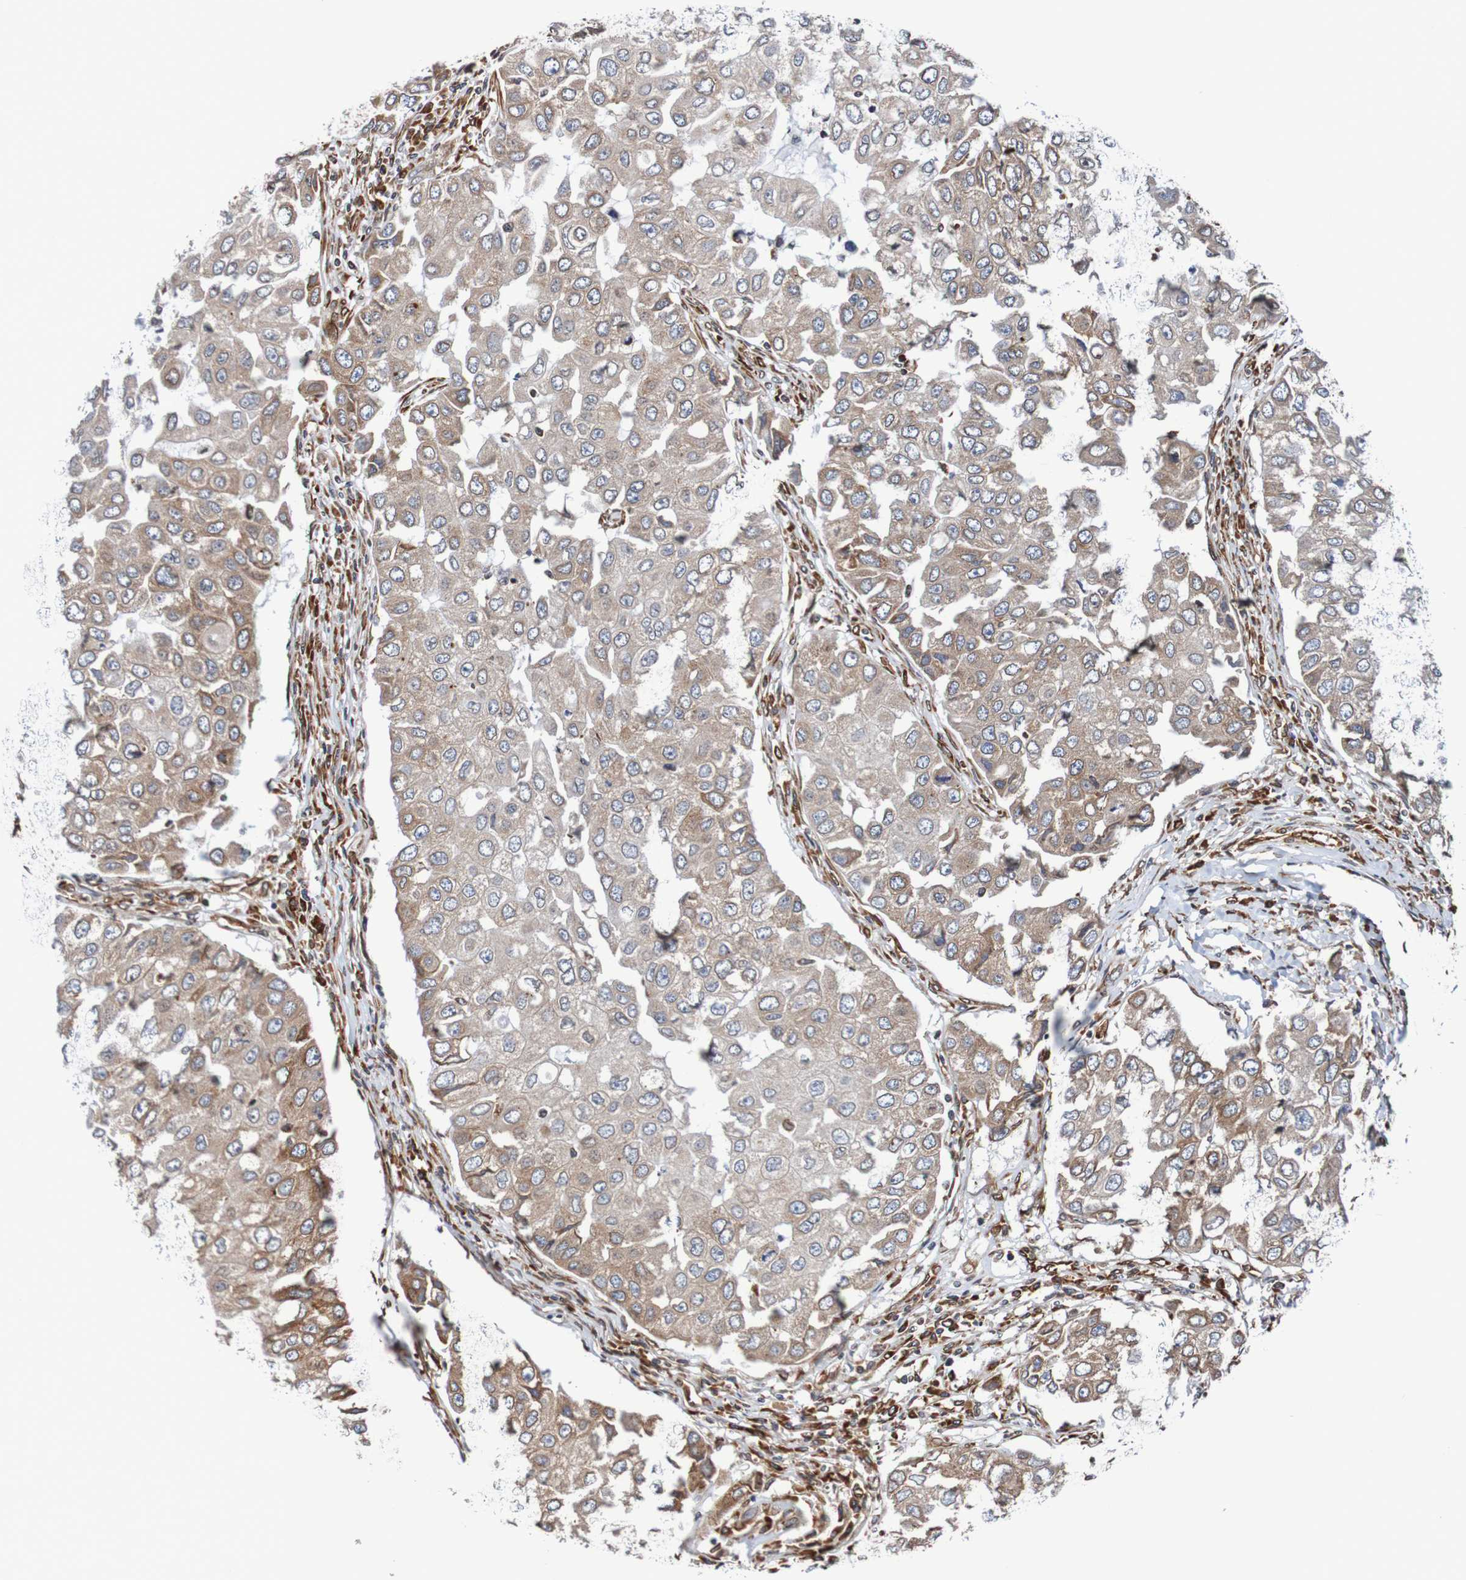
{"staining": {"intensity": "weak", "quantity": ">75%", "location": "cytoplasmic/membranous,nuclear"}, "tissue": "breast cancer", "cell_type": "Tumor cells", "image_type": "cancer", "snomed": [{"axis": "morphology", "description": "Duct carcinoma"}, {"axis": "topography", "description": "Breast"}], "caption": "Breast intraductal carcinoma stained for a protein (brown) reveals weak cytoplasmic/membranous and nuclear positive staining in about >75% of tumor cells.", "gene": "TMEM109", "patient": {"sex": "female", "age": 27}}